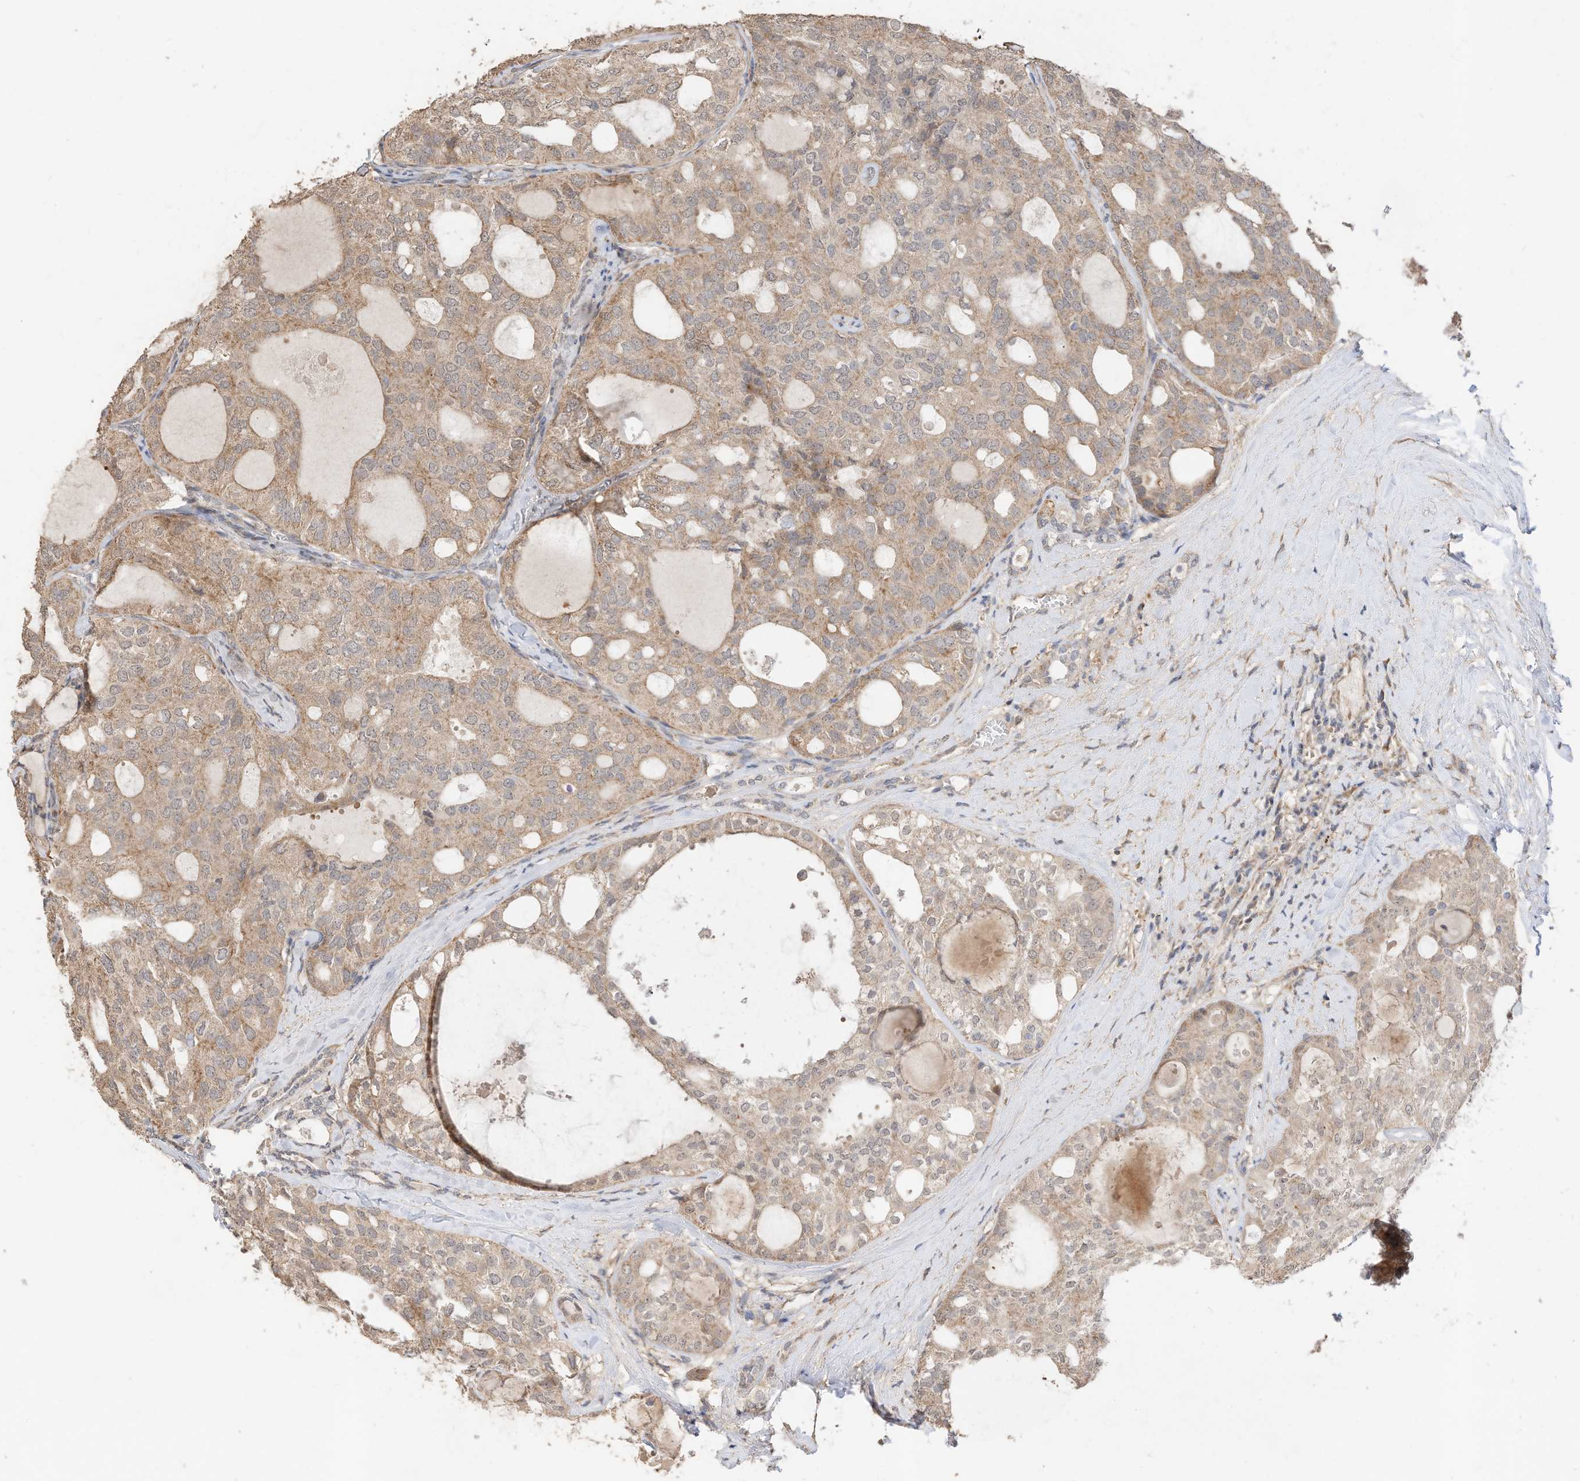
{"staining": {"intensity": "weak", "quantity": "25%-75%", "location": "cytoplasmic/membranous"}, "tissue": "thyroid cancer", "cell_type": "Tumor cells", "image_type": "cancer", "snomed": [{"axis": "morphology", "description": "Follicular adenoma carcinoma, NOS"}, {"axis": "topography", "description": "Thyroid gland"}], "caption": "Immunohistochemical staining of thyroid cancer (follicular adenoma carcinoma) demonstrates low levels of weak cytoplasmic/membranous staining in approximately 25%-75% of tumor cells.", "gene": "CAGE1", "patient": {"sex": "male", "age": 75}}